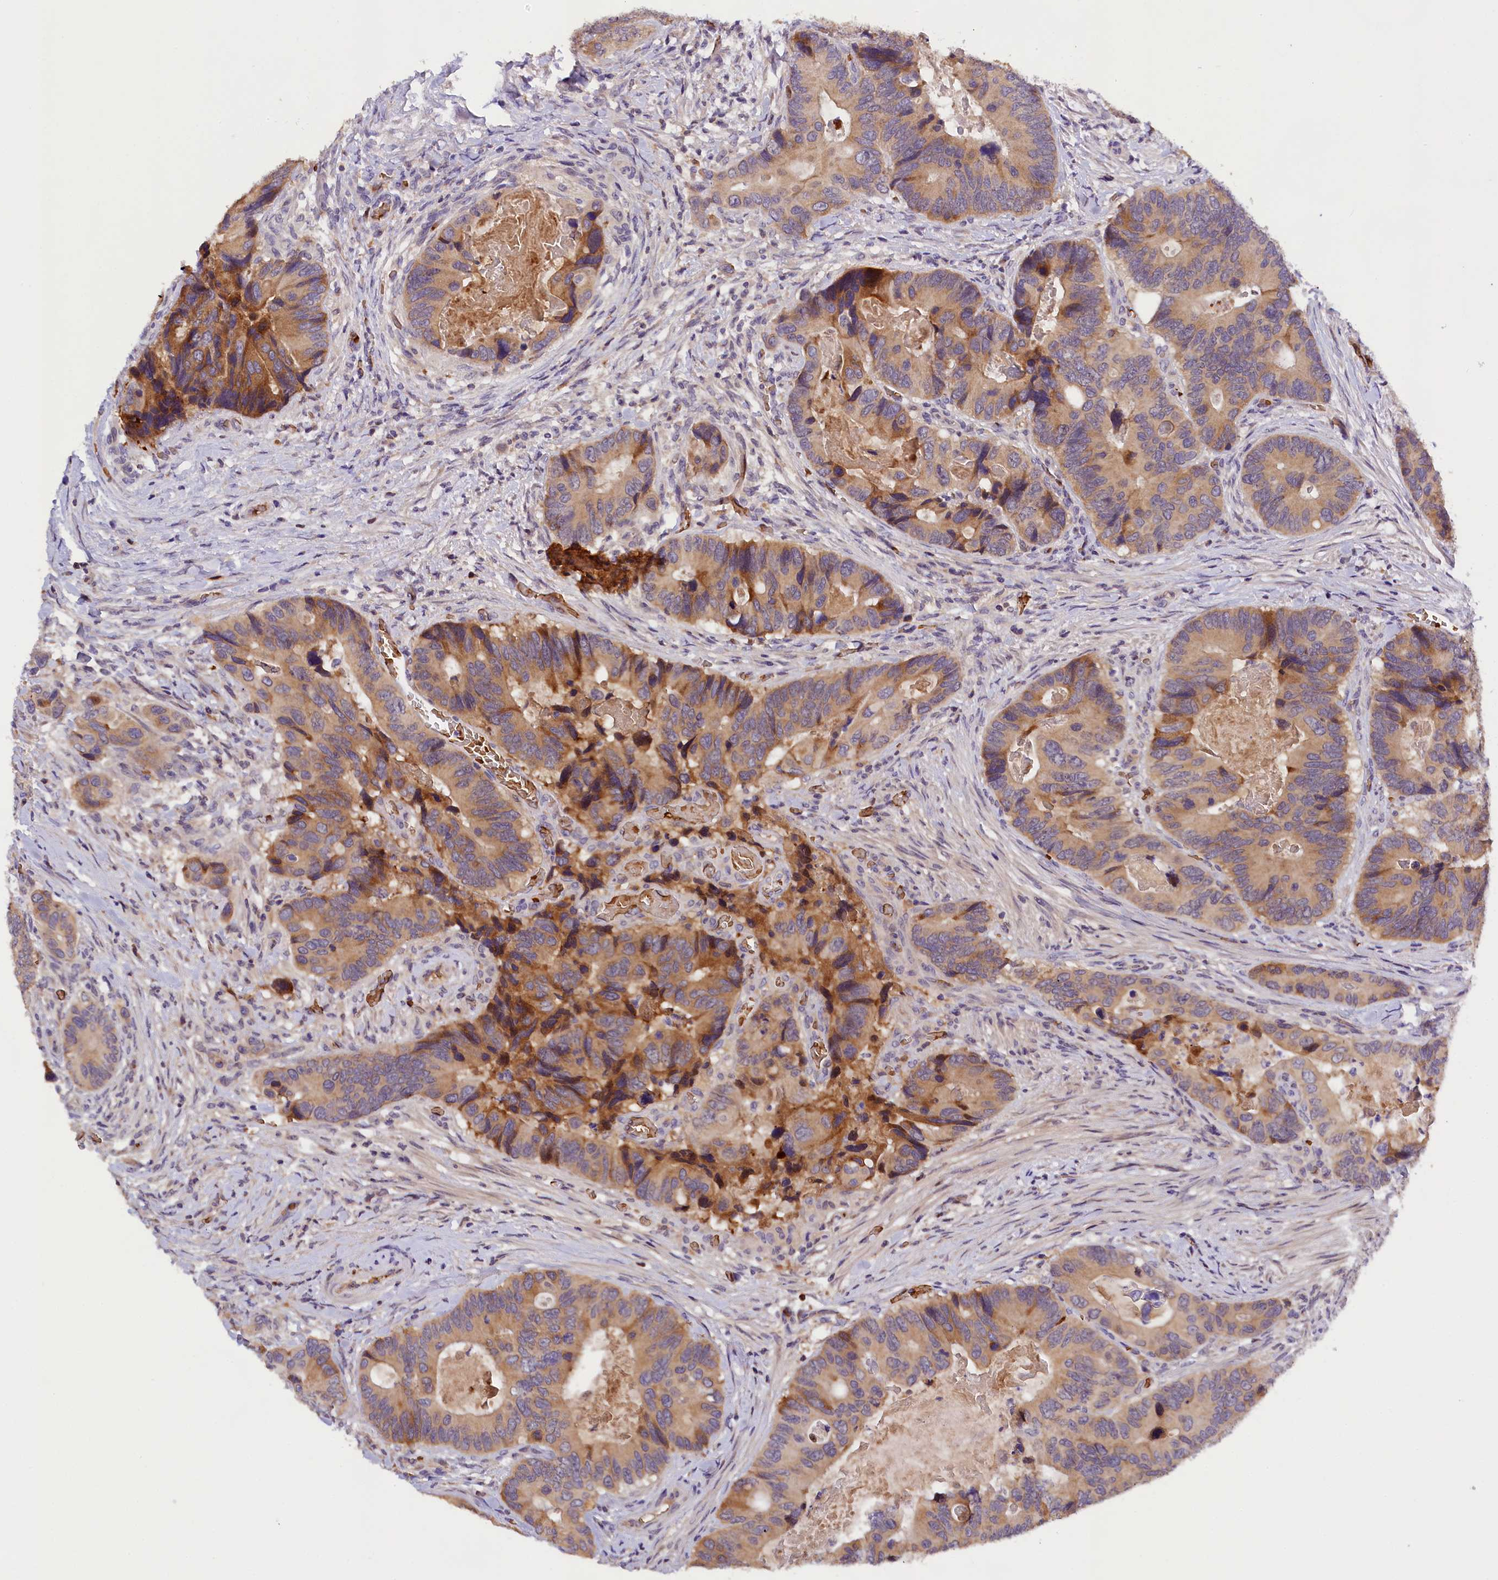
{"staining": {"intensity": "moderate", "quantity": ">75%", "location": "cytoplasmic/membranous"}, "tissue": "colorectal cancer", "cell_type": "Tumor cells", "image_type": "cancer", "snomed": [{"axis": "morphology", "description": "Adenocarcinoma, NOS"}, {"axis": "topography", "description": "Colon"}], "caption": "A brown stain labels moderate cytoplasmic/membranous positivity of a protein in adenocarcinoma (colorectal) tumor cells. (DAB = brown stain, brightfield microscopy at high magnification).", "gene": "PHAF1", "patient": {"sex": "male", "age": 84}}